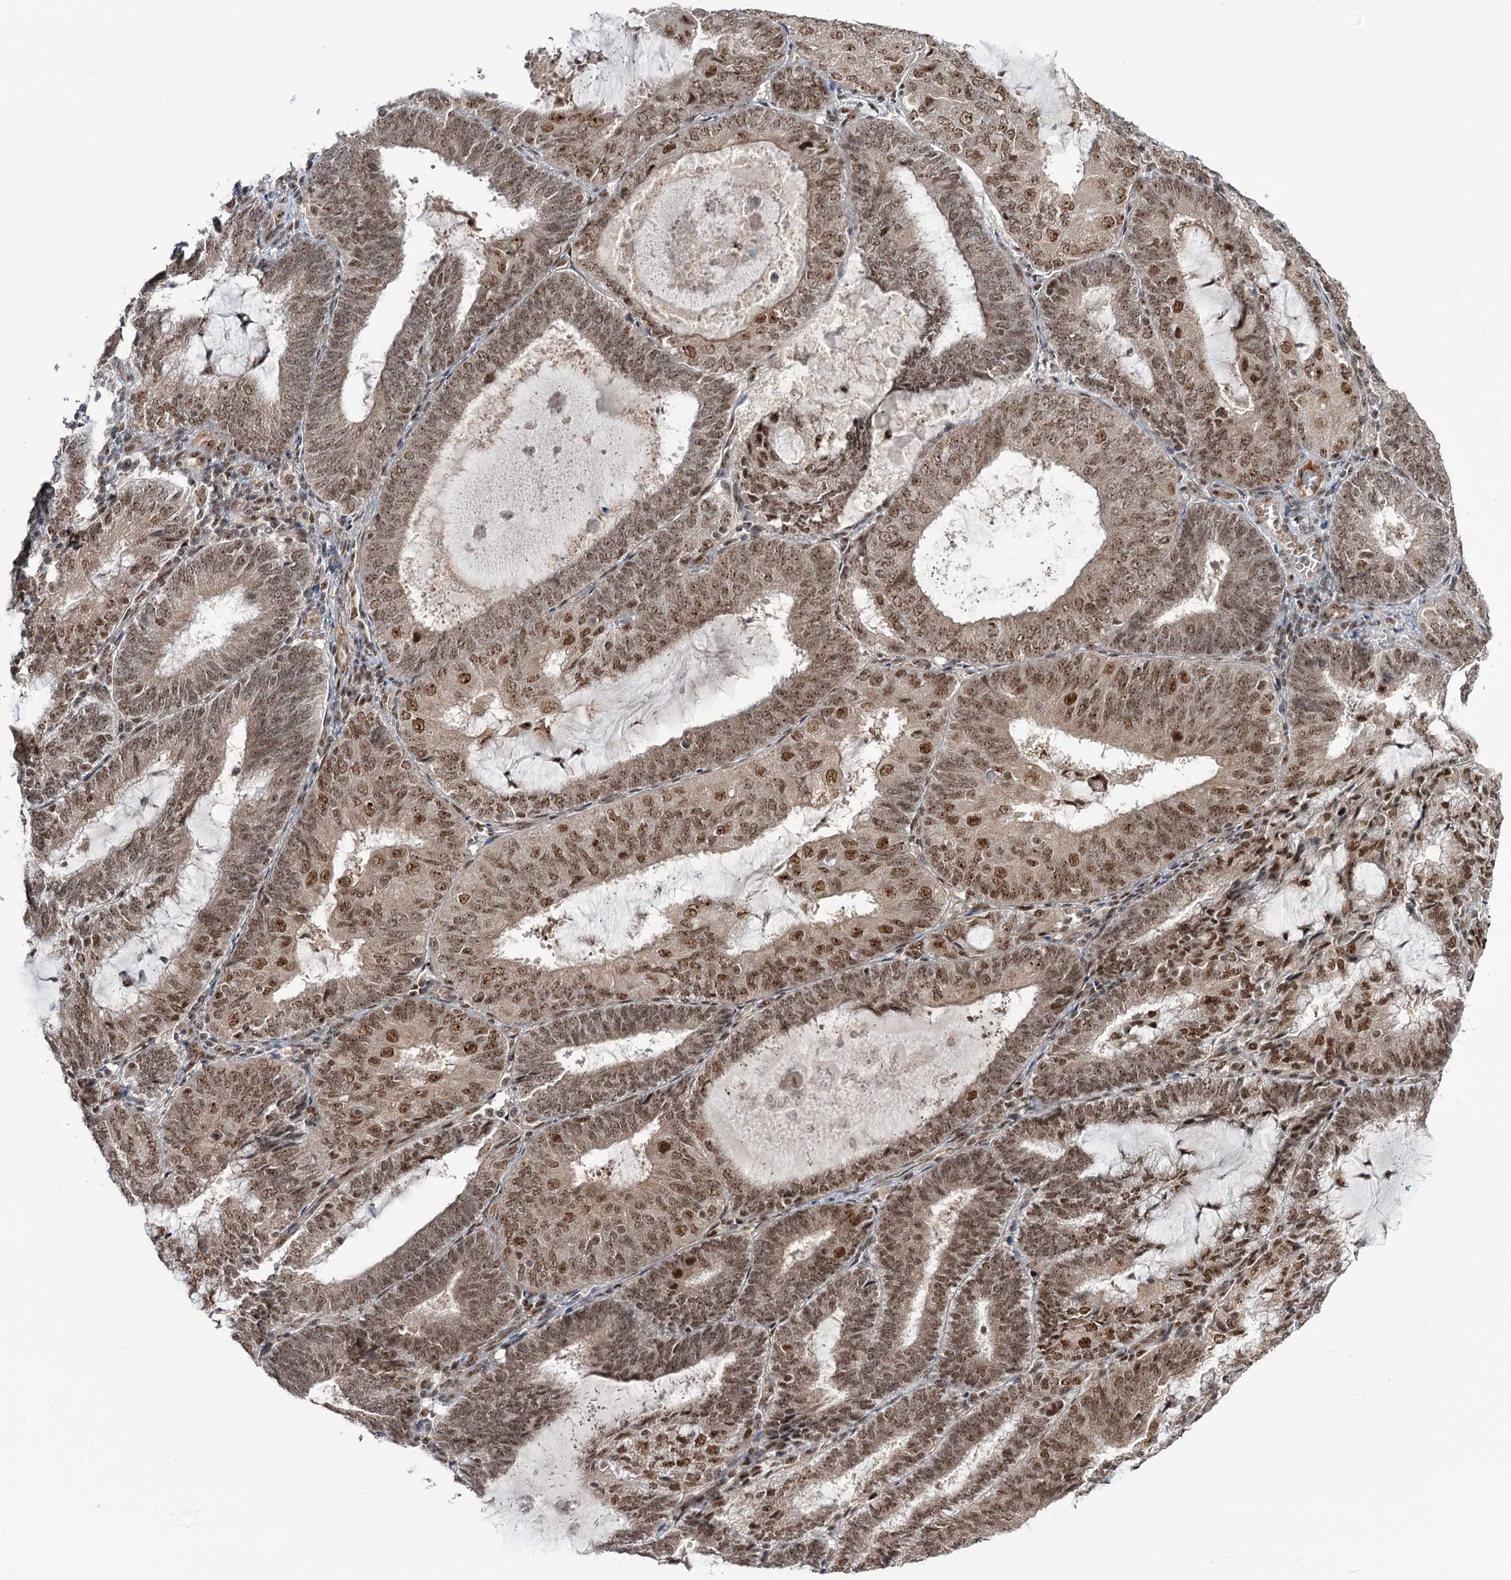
{"staining": {"intensity": "moderate", "quantity": ">75%", "location": "nuclear"}, "tissue": "endometrial cancer", "cell_type": "Tumor cells", "image_type": "cancer", "snomed": [{"axis": "morphology", "description": "Adenocarcinoma, NOS"}, {"axis": "topography", "description": "Endometrium"}], "caption": "Endometrial cancer stained with IHC reveals moderate nuclear positivity in approximately >75% of tumor cells. (brown staining indicates protein expression, while blue staining denotes nuclei).", "gene": "ERCC3", "patient": {"sex": "female", "age": 81}}